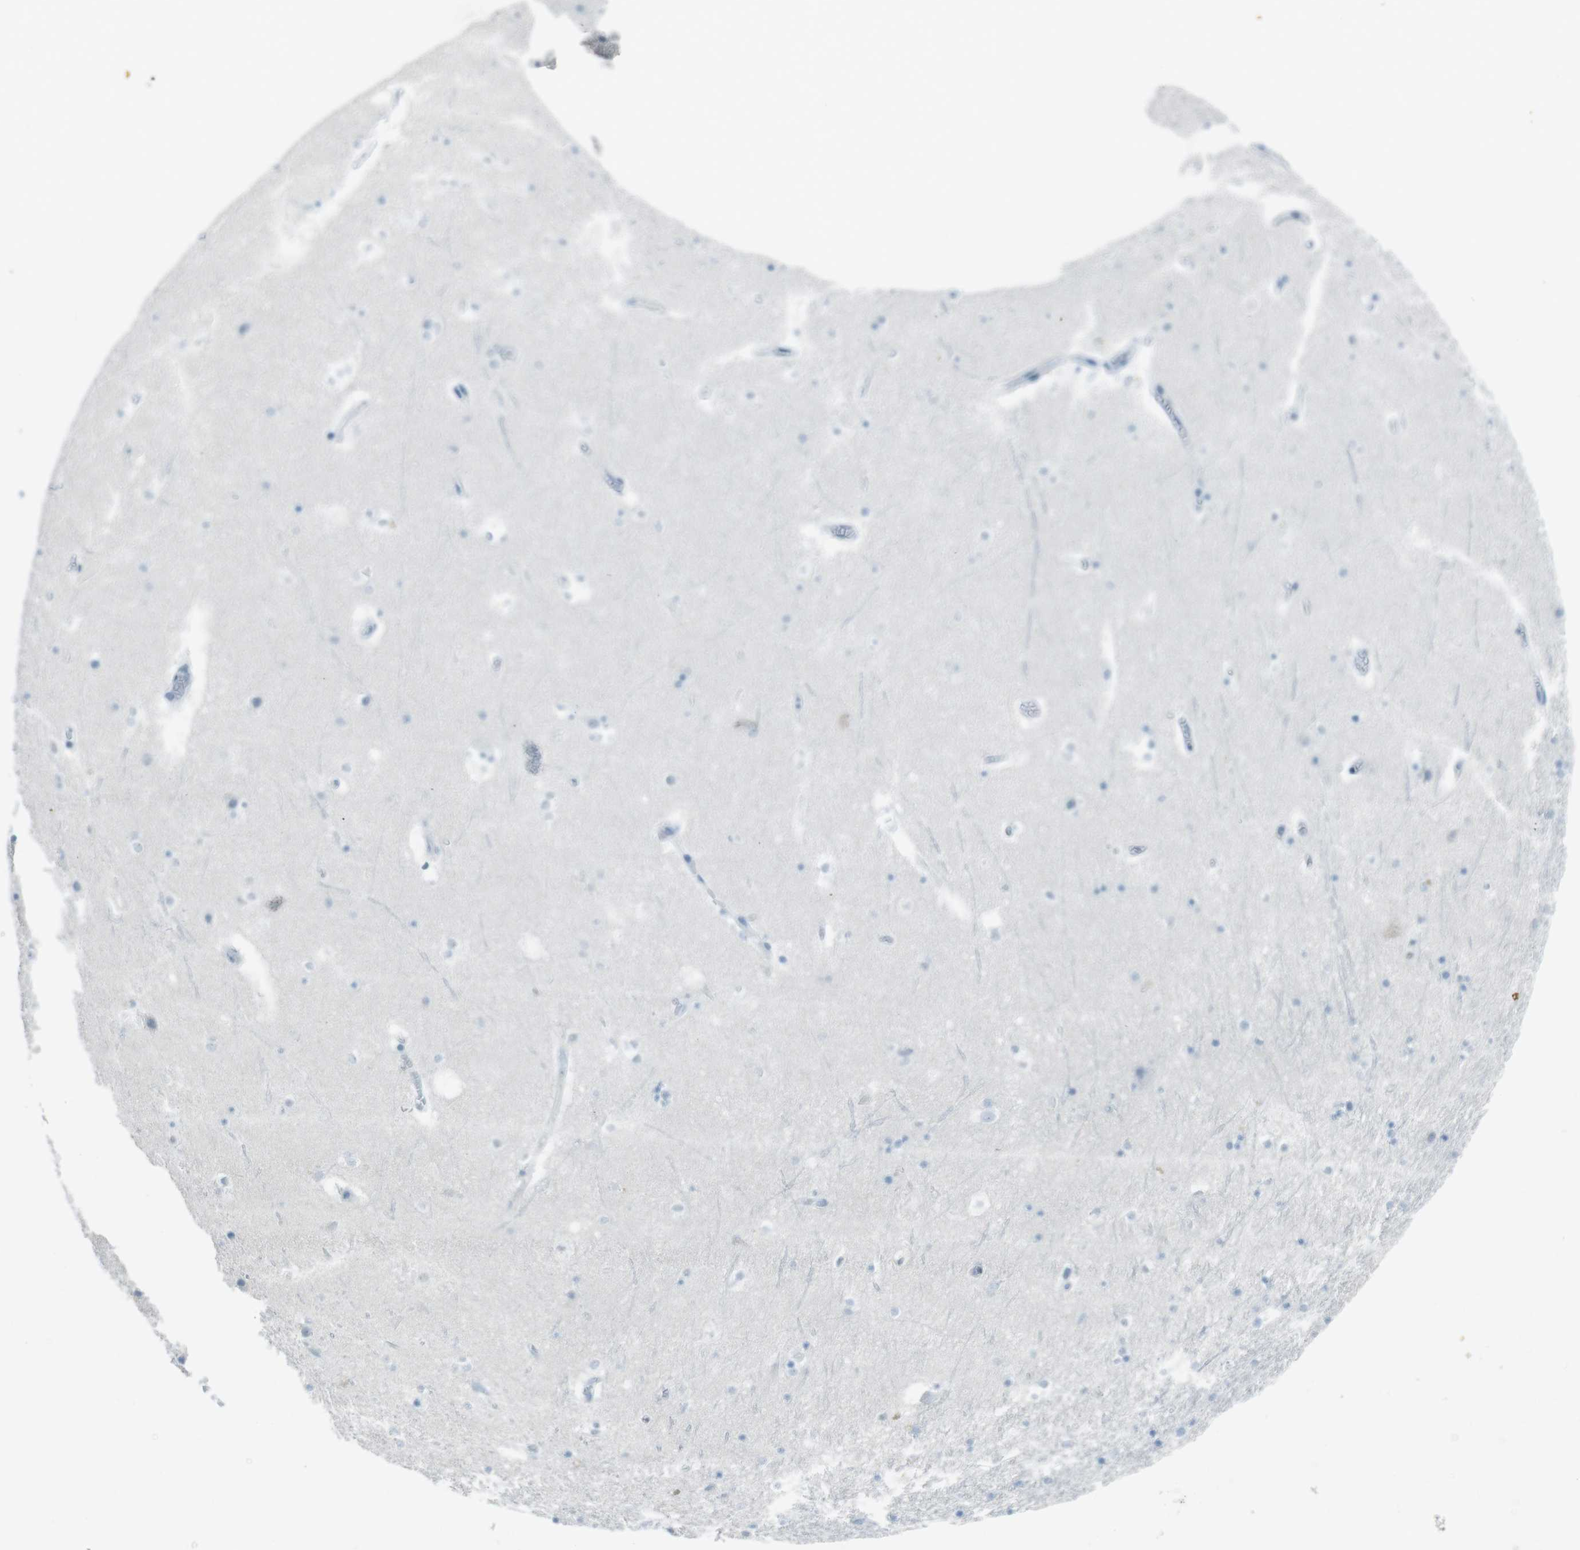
{"staining": {"intensity": "negative", "quantity": "none", "location": "none"}, "tissue": "hippocampus", "cell_type": "Glial cells", "image_type": "normal", "snomed": [{"axis": "morphology", "description": "Normal tissue, NOS"}, {"axis": "topography", "description": "Hippocampus"}], "caption": "Benign hippocampus was stained to show a protein in brown. There is no significant positivity in glial cells.", "gene": "TMEM207", "patient": {"sex": "male", "age": 45}}